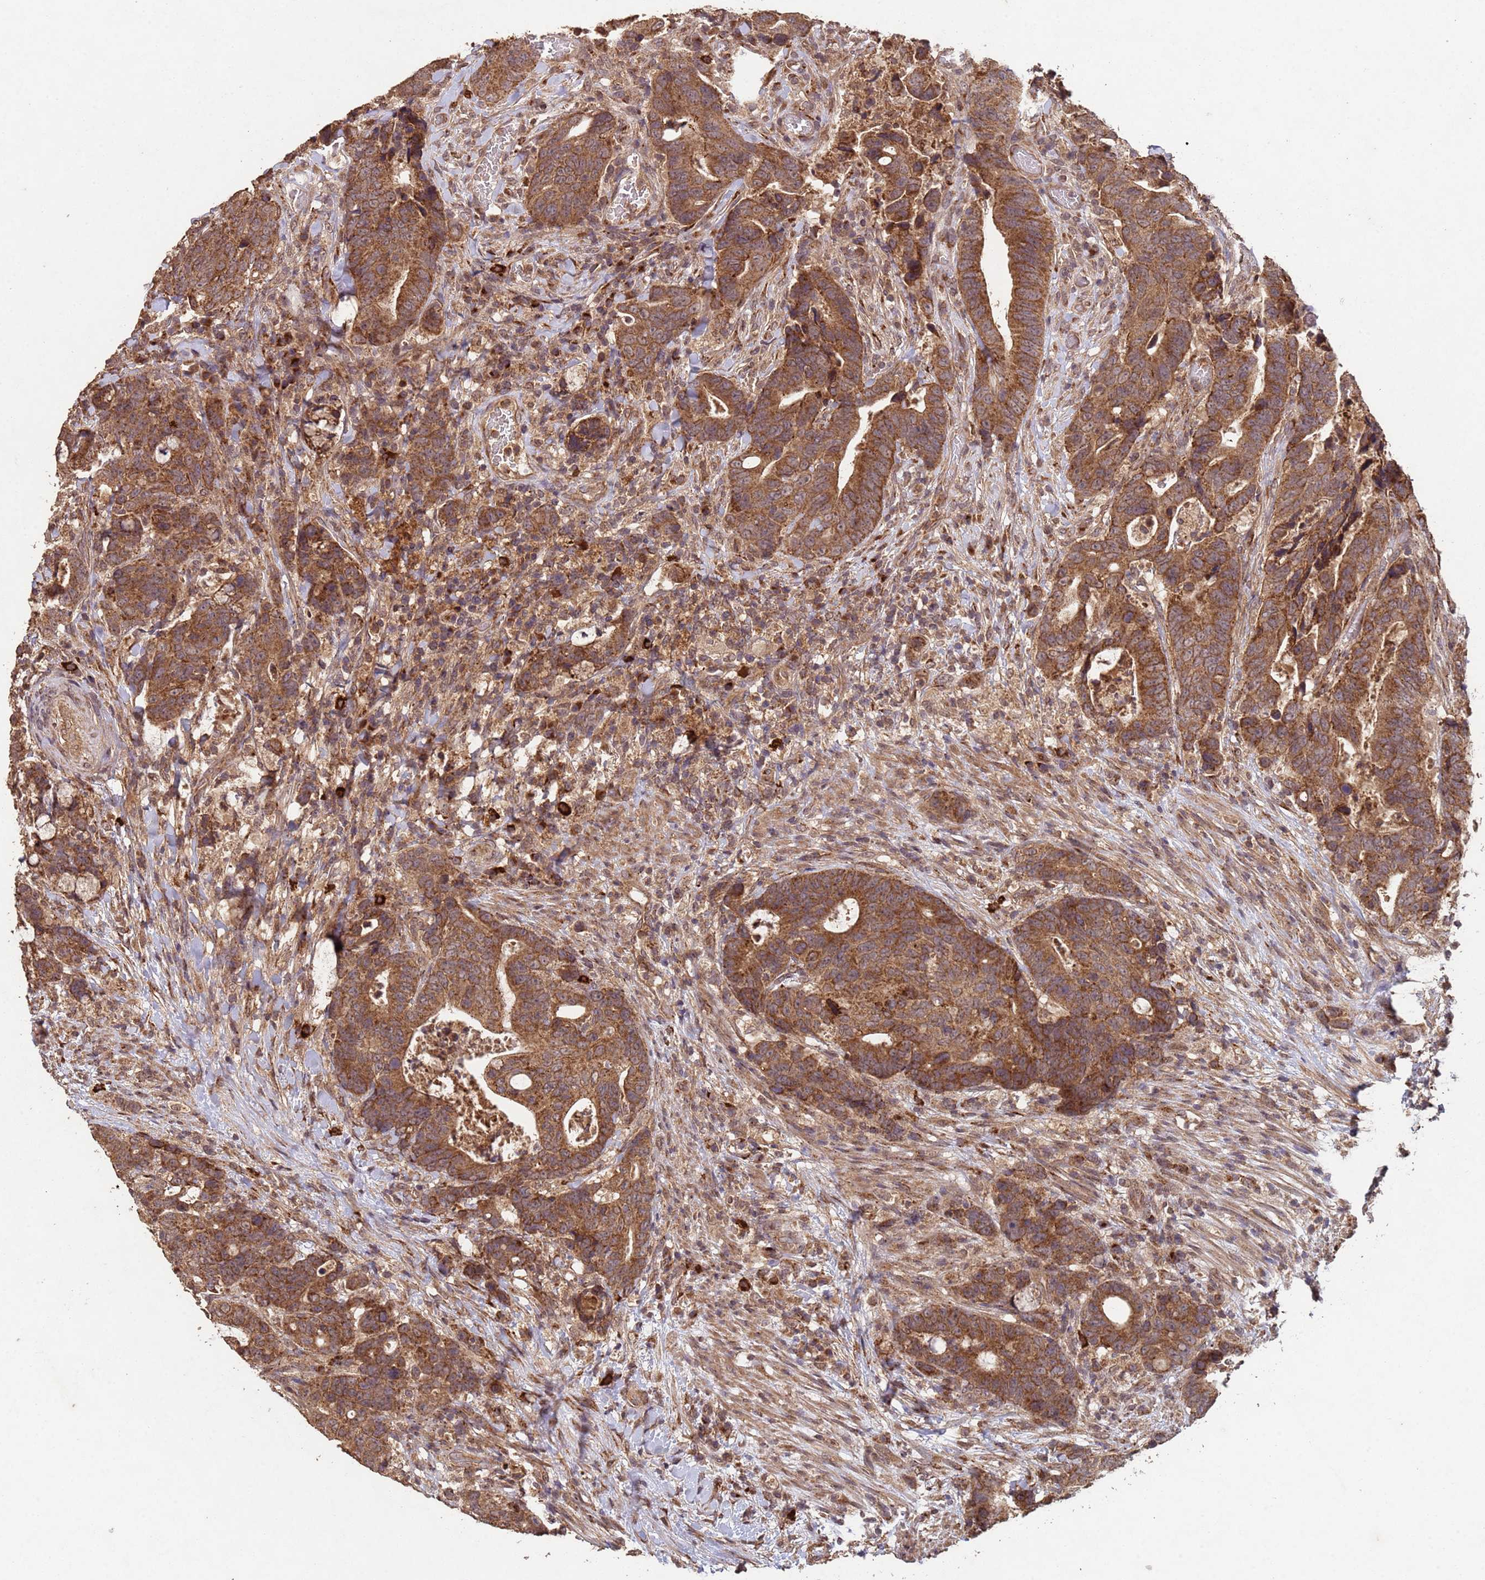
{"staining": {"intensity": "strong", "quantity": ">75%", "location": "cytoplasmic/membranous"}, "tissue": "colorectal cancer", "cell_type": "Tumor cells", "image_type": "cancer", "snomed": [{"axis": "morphology", "description": "Adenocarcinoma, NOS"}, {"axis": "topography", "description": "Colon"}], "caption": "Protein staining of colorectal cancer (adenocarcinoma) tissue reveals strong cytoplasmic/membranous staining in about >75% of tumor cells.", "gene": "FASTKD1", "patient": {"sex": "female", "age": 82}}